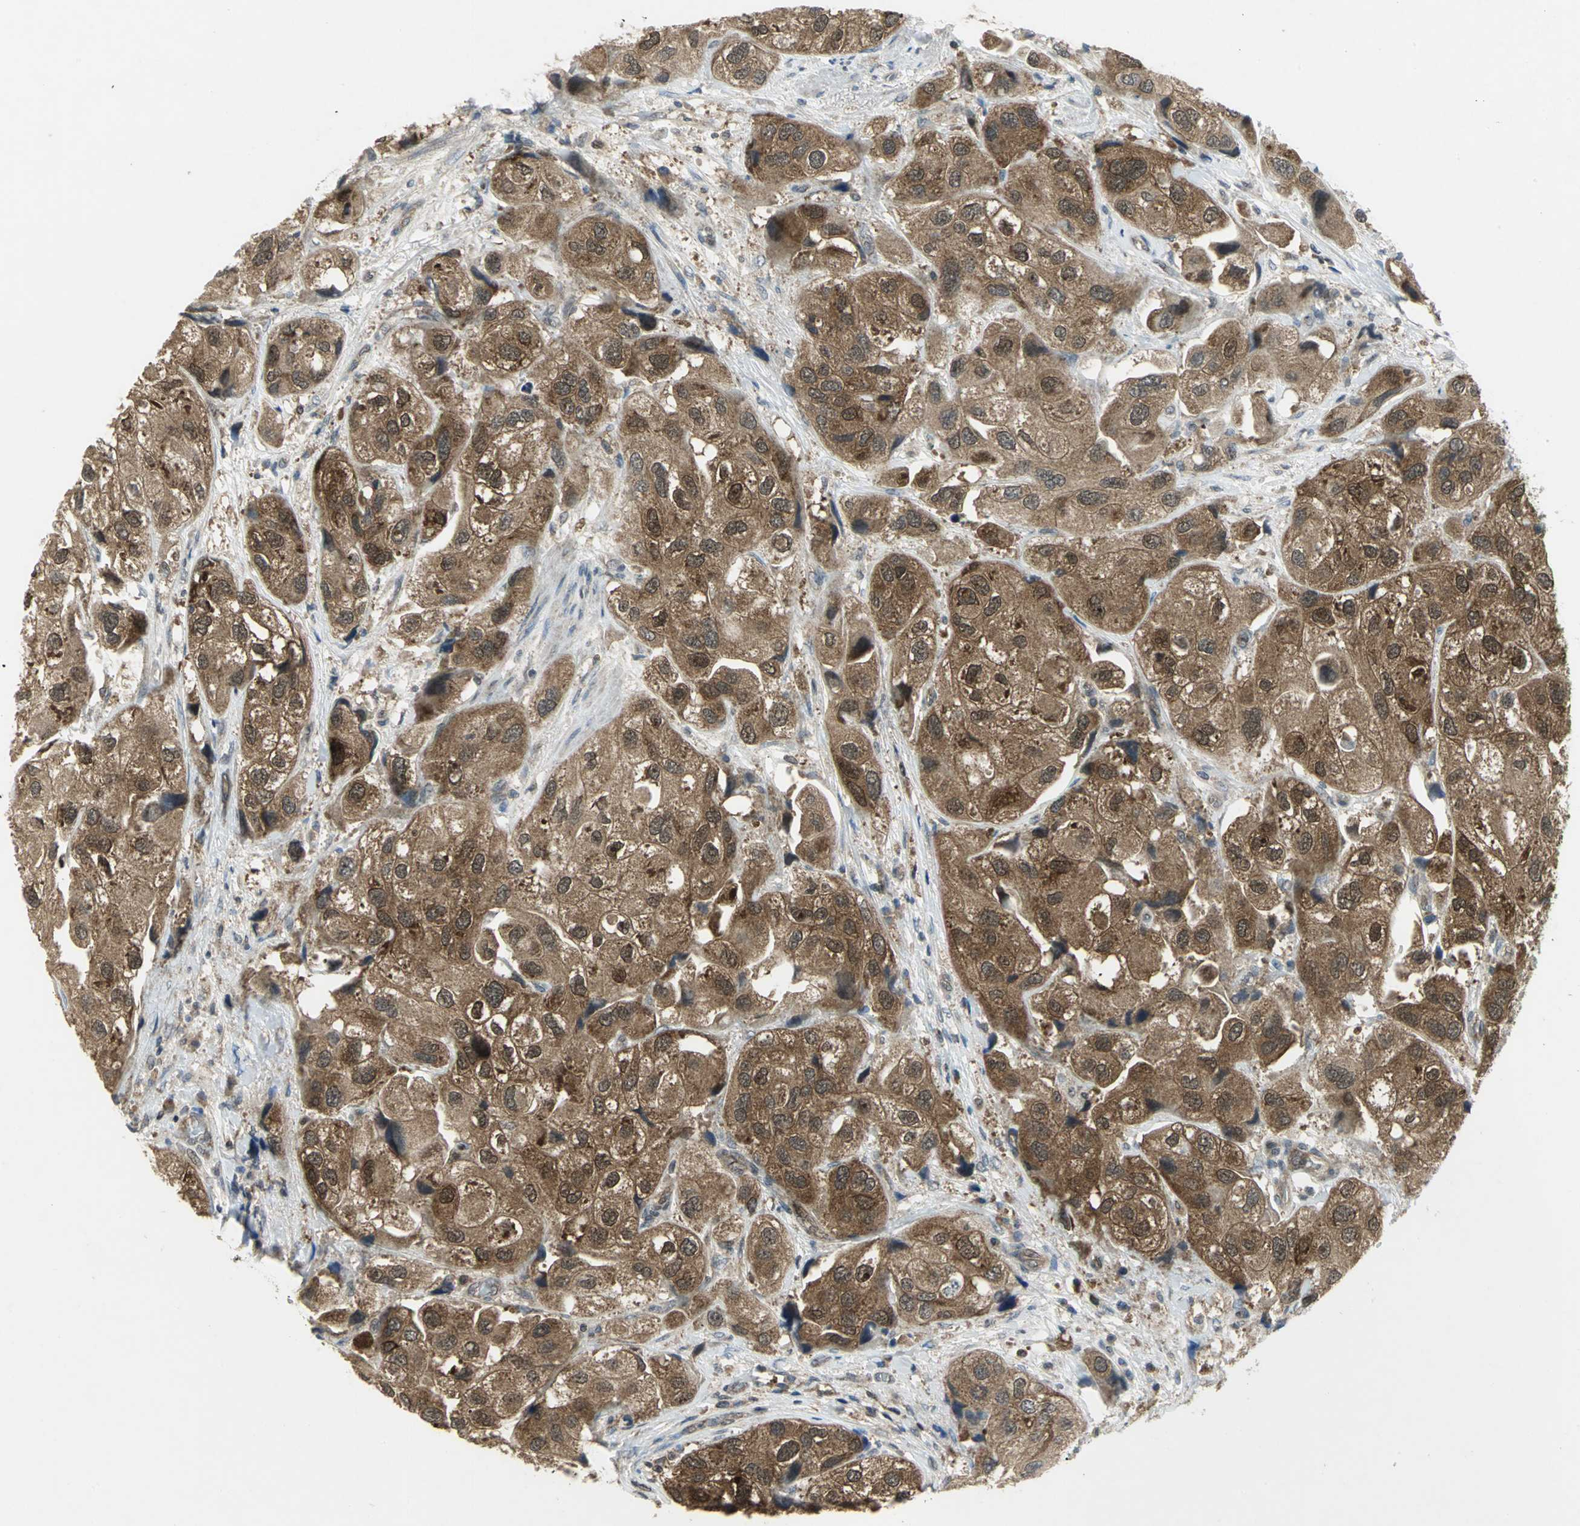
{"staining": {"intensity": "strong", "quantity": ">75%", "location": "cytoplasmic/membranous,nuclear"}, "tissue": "urothelial cancer", "cell_type": "Tumor cells", "image_type": "cancer", "snomed": [{"axis": "morphology", "description": "Urothelial carcinoma, High grade"}, {"axis": "topography", "description": "Urinary bladder"}], "caption": "Urothelial carcinoma (high-grade) stained for a protein (brown) reveals strong cytoplasmic/membranous and nuclear positive staining in about >75% of tumor cells.", "gene": "PPIA", "patient": {"sex": "female", "age": 64}}